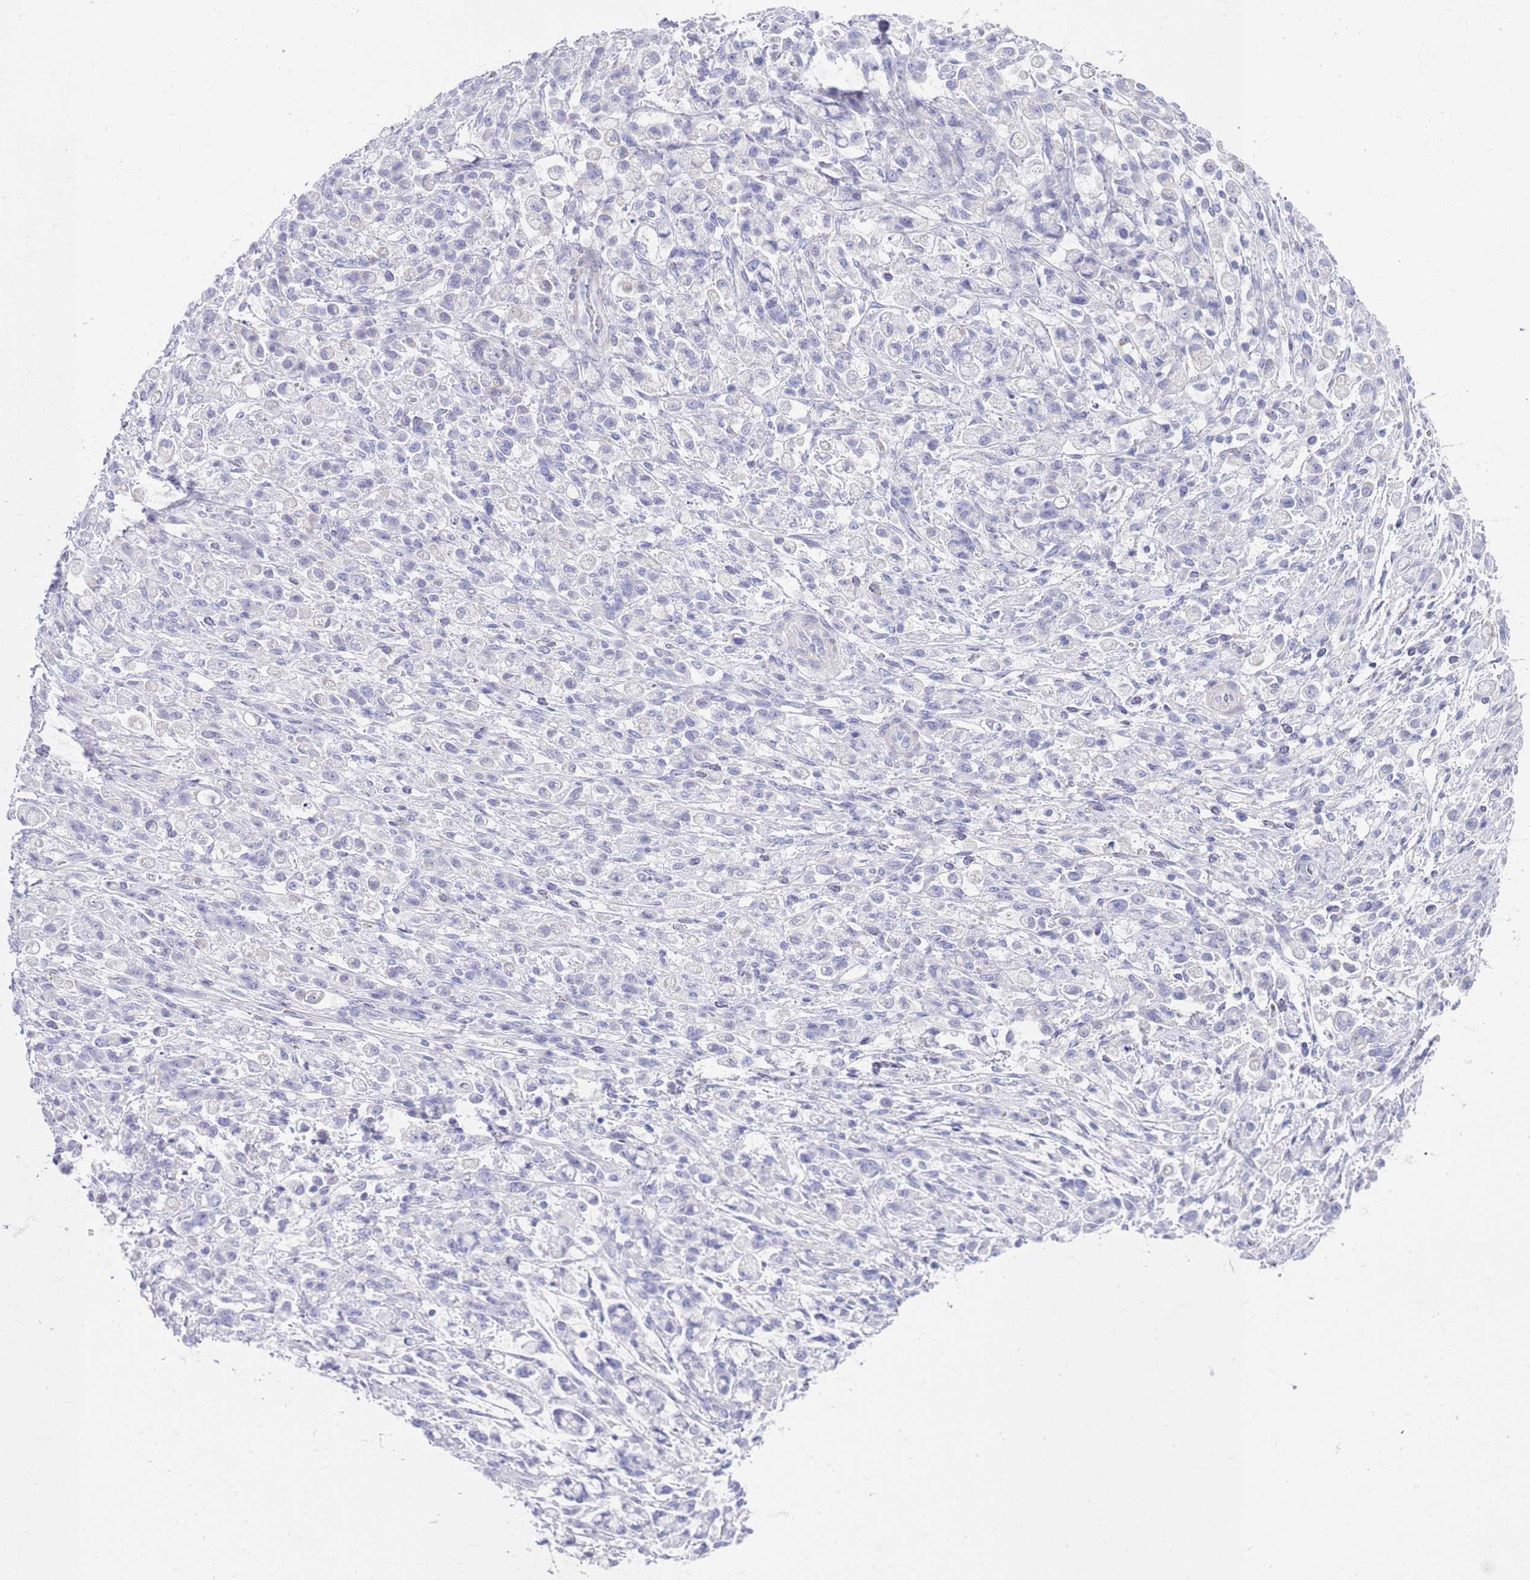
{"staining": {"intensity": "negative", "quantity": "none", "location": "none"}, "tissue": "stomach cancer", "cell_type": "Tumor cells", "image_type": "cancer", "snomed": [{"axis": "morphology", "description": "Adenocarcinoma, NOS"}, {"axis": "topography", "description": "Stomach"}], "caption": "This photomicrograph is of stomach cancer (adenocarcinoma) stained with immunohistochemistry (IHC) to label a protein in brown with the nuclei are counter-stained blue. There is no expression in tumor cells.", "gene": "CPXM2", "patient": {"sex": "female", "age": 60}}